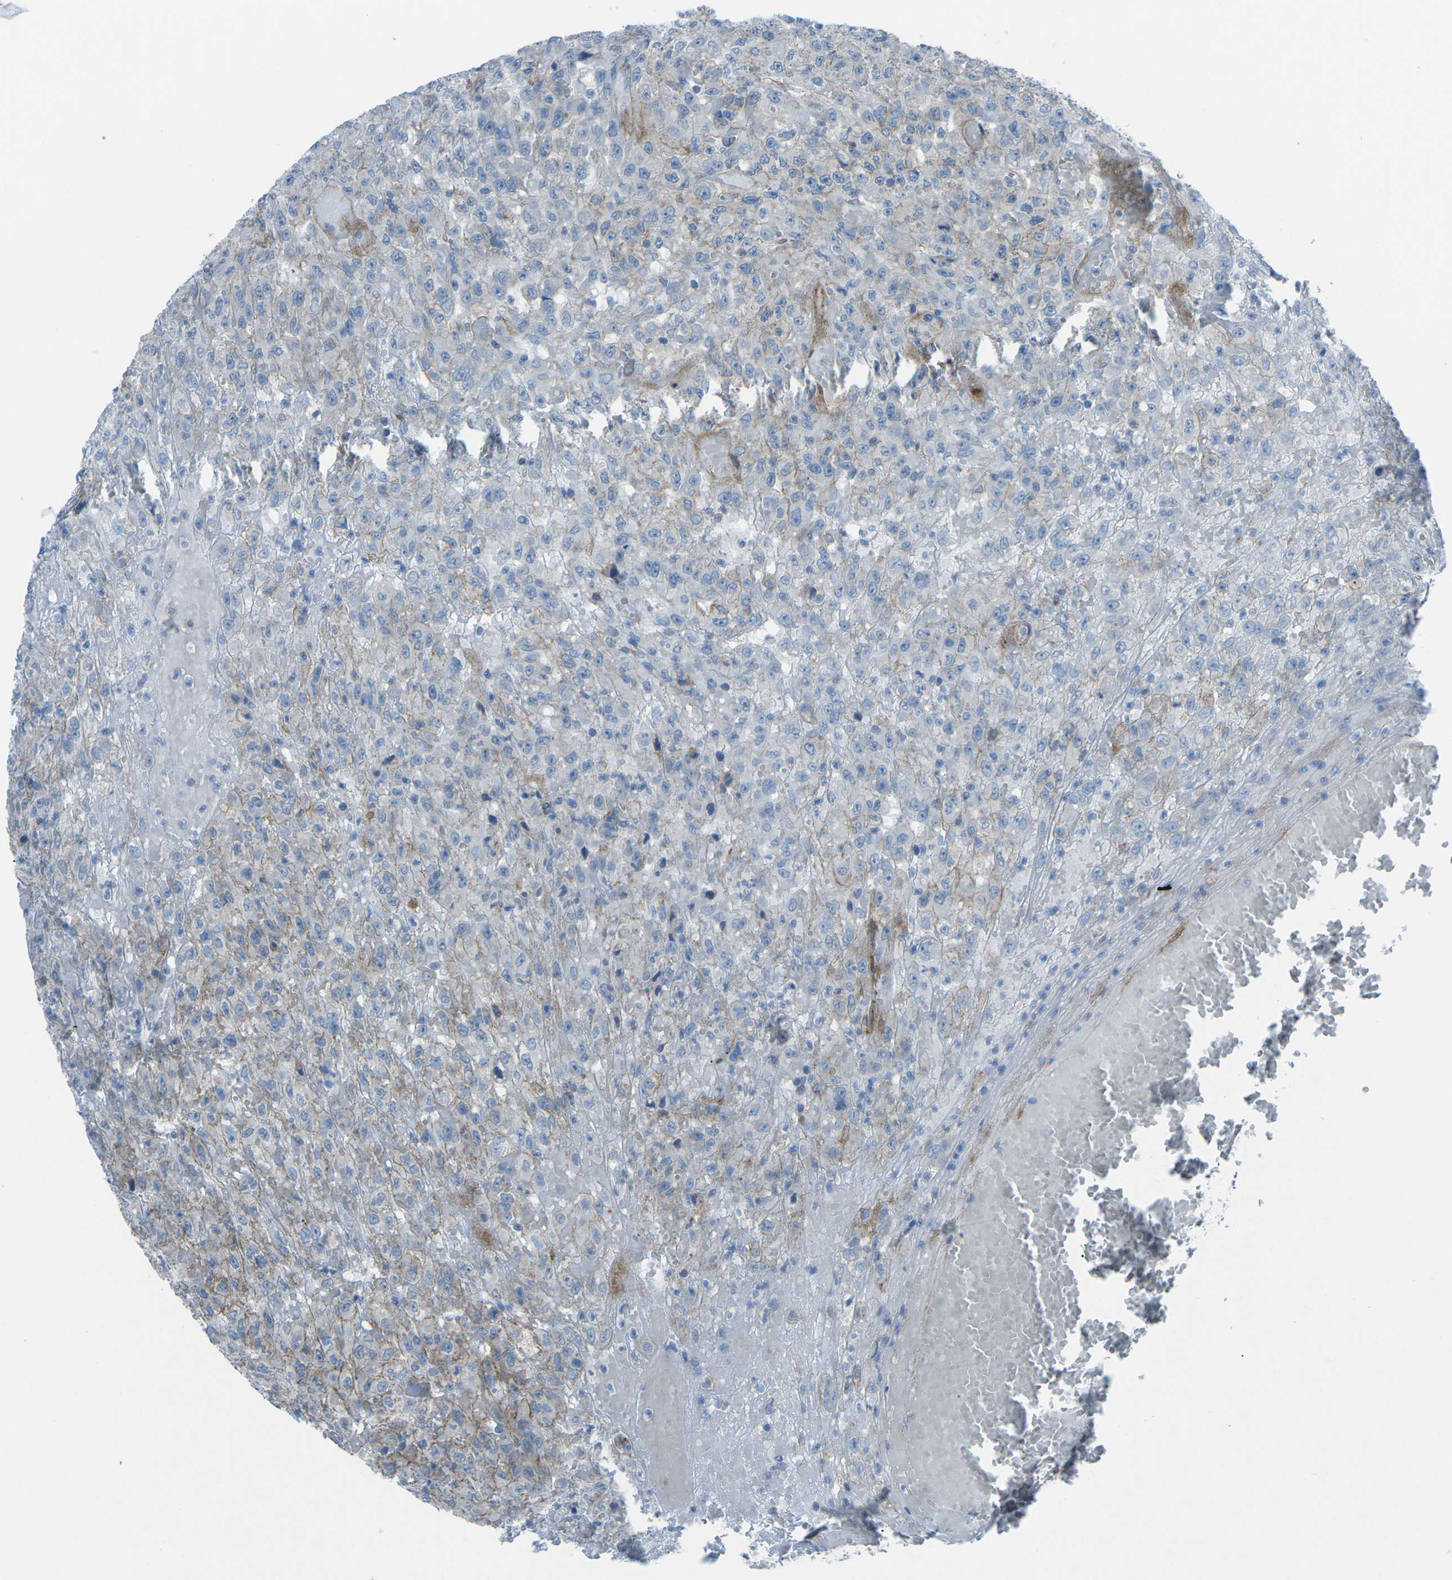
{"staining": {"intensity": "moderate", "quantity": "25%-75%", "location": "cytoplasmic/membranous"}, "tissue": "urothelial cancer", "cell_type": "Tumor cells", "image_type": "cancer", "snomed": [{"axis": "morphology", "description": "Urothelial carcinoma, High grade"}, {"axis": "topography", "description": "Urinary bladder"}], "caption": "Protein analysis of urothelial cancer tissue displays moderate cytoplasmic/membranous positivity in approximately 25%-75% of tumor cells.", "gene": "UTRN", "patient": {"sex": "male", "age": 46}}